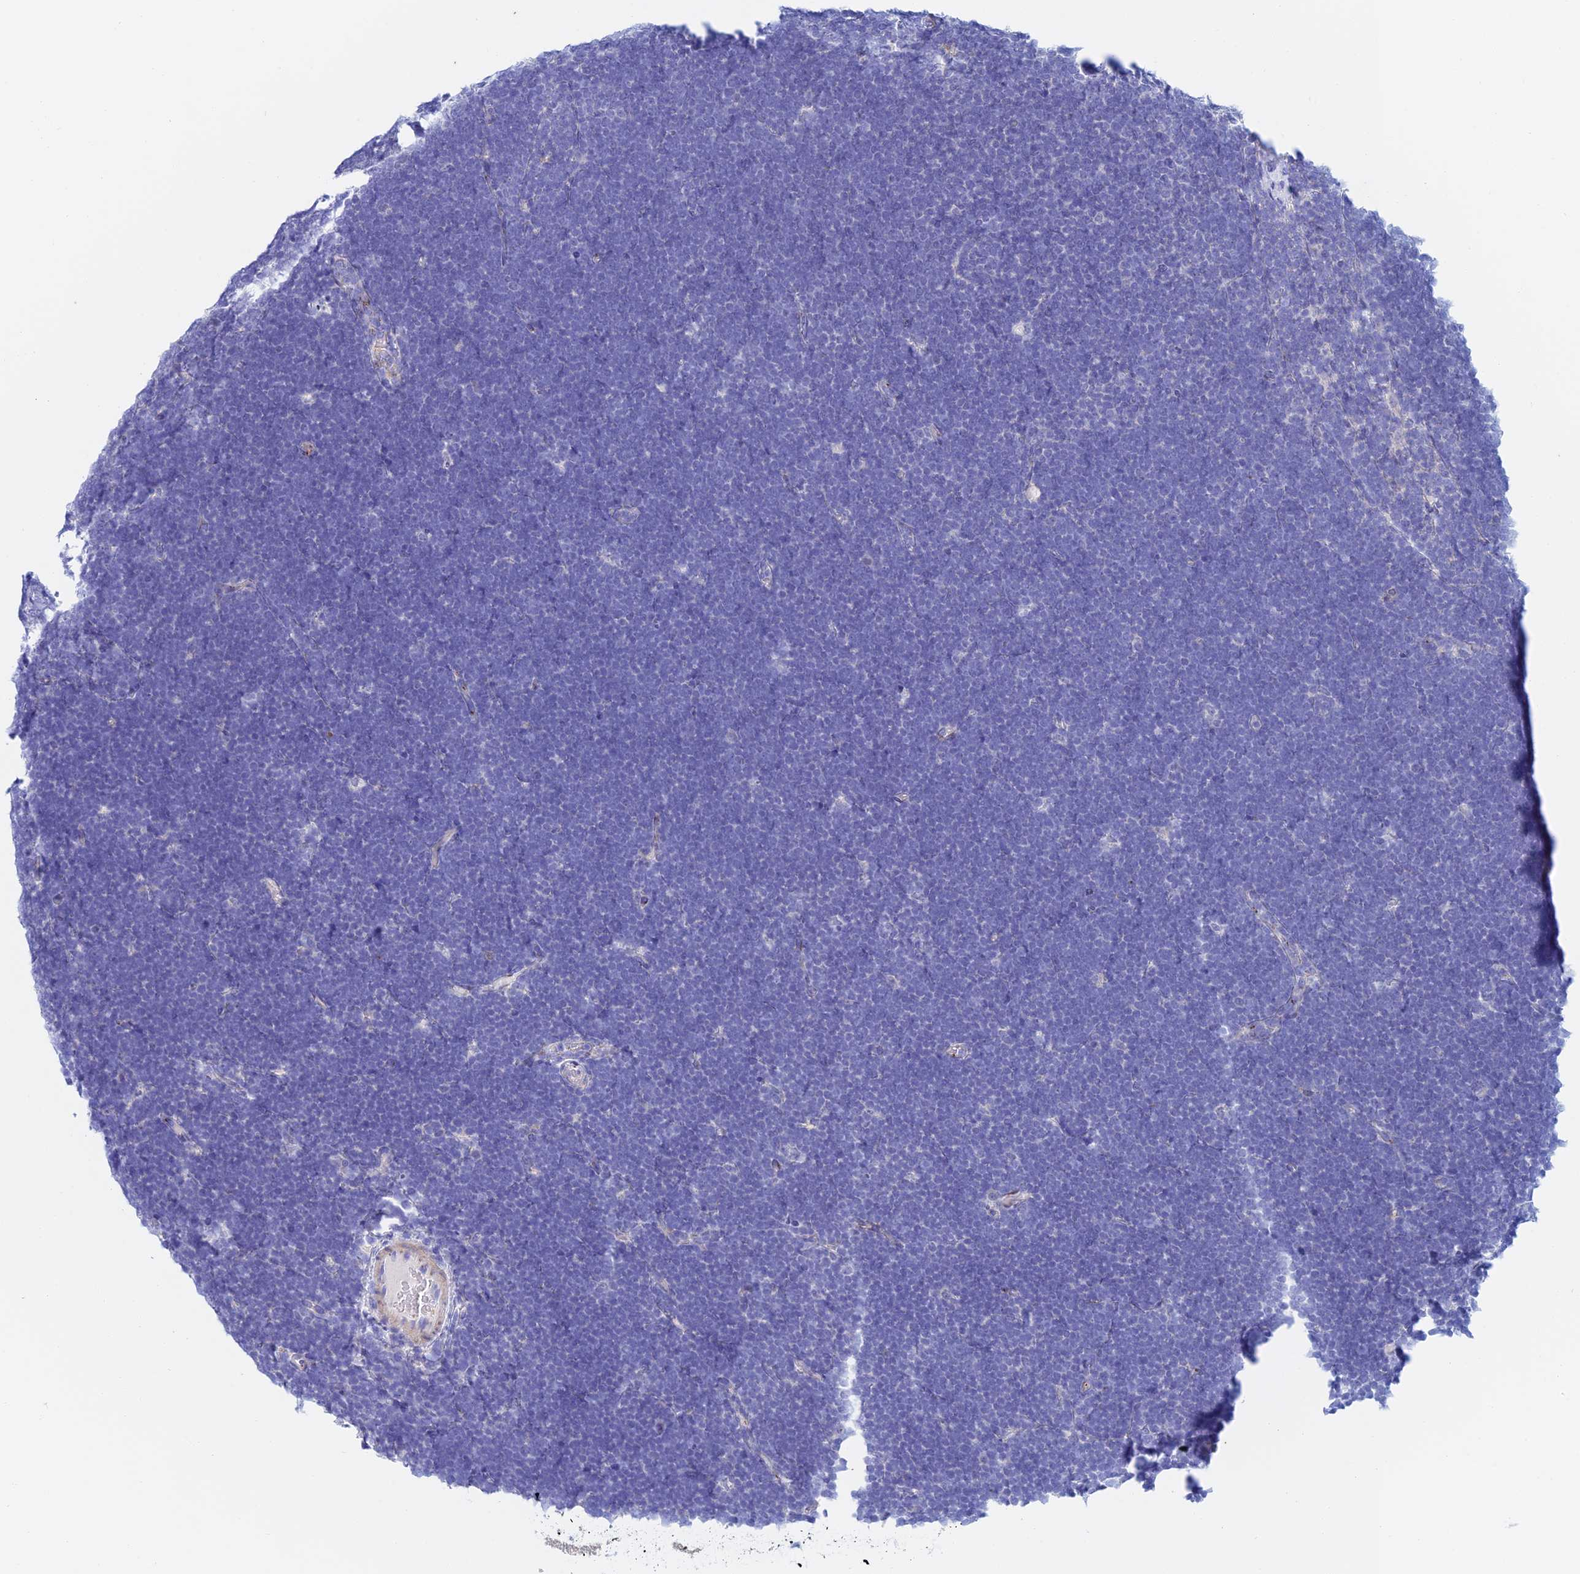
{"staining": {"intensity": "negative", "quantity": "none", "location": "none"}, "tissue": "lymphoma", "cell_type": "Tumor cells", "image_type": "cancer", "snomed": [{"axis": "morphology", "description": "Malignant lymphoma, non-Hodgkin's type, High grade"}, {"axis": "topography", "description": "Lymph node"}], "caption": "Immunohistochemical staining of human lymphoma reveals no significant staining in tumor cells.", "gene": "SLC24A3", "patient": {"sex": "male", "age": 13}}